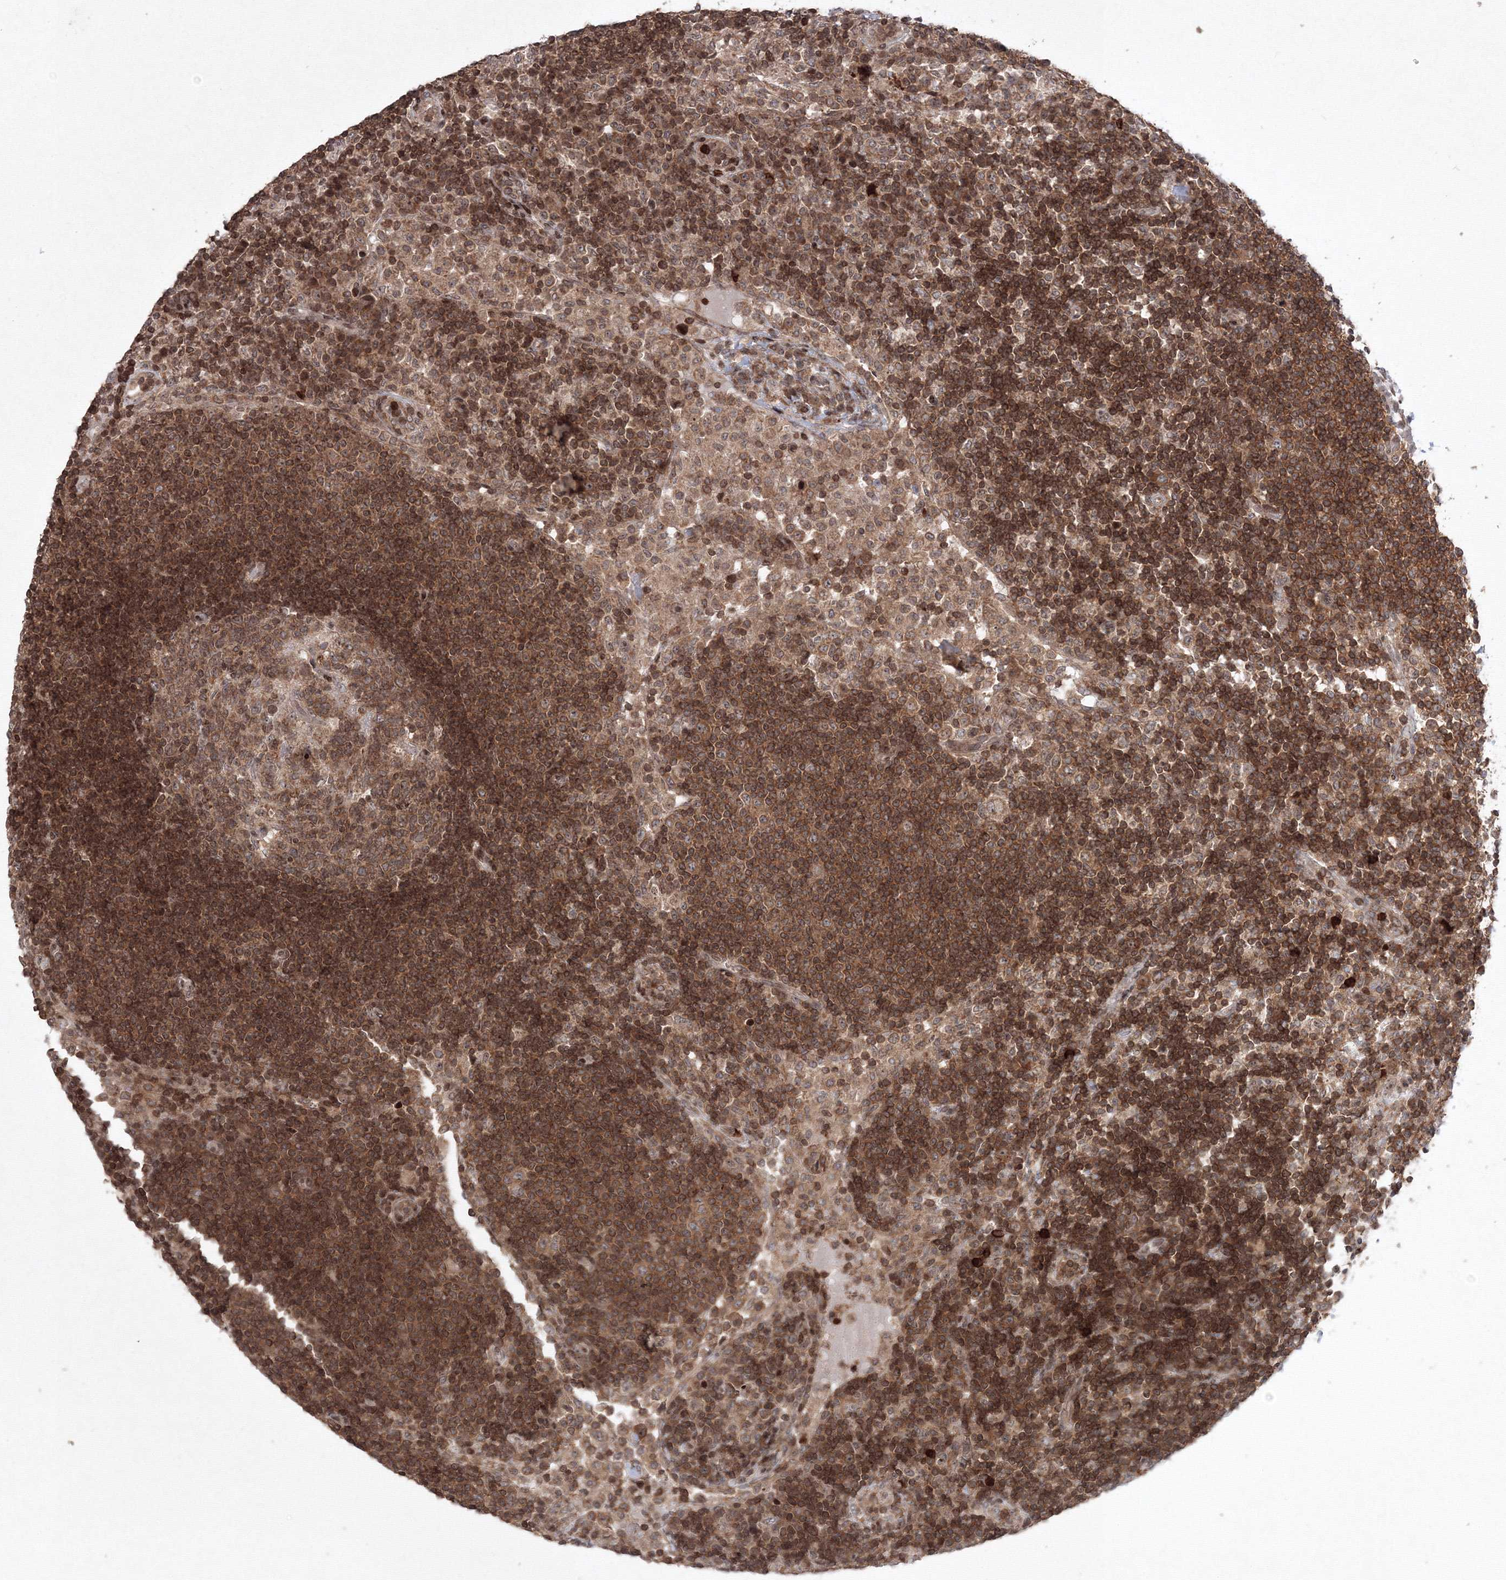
{"staining": {"intensity": "moderate", "quantity": ">75%", "location": "cytoplasmic/membranous"}, "tissue": "lymph node", "cell_type": "Germinal center cells", "image_type": "normal", "snomed": [{"axis": "morphology", "description": "Normal tissue, NOS"}, {"axis": "topography", "description": "Lymph node"}], "caption": "A photomicrograph showing moderate cytoplasmic/membranous expression in approximately >75% of germinal center cells in normal lymph node, as visualized by brown immunohistochemical staining.", "gene": "MKRN2", "patient": {"sex": "female", "age": 53}}